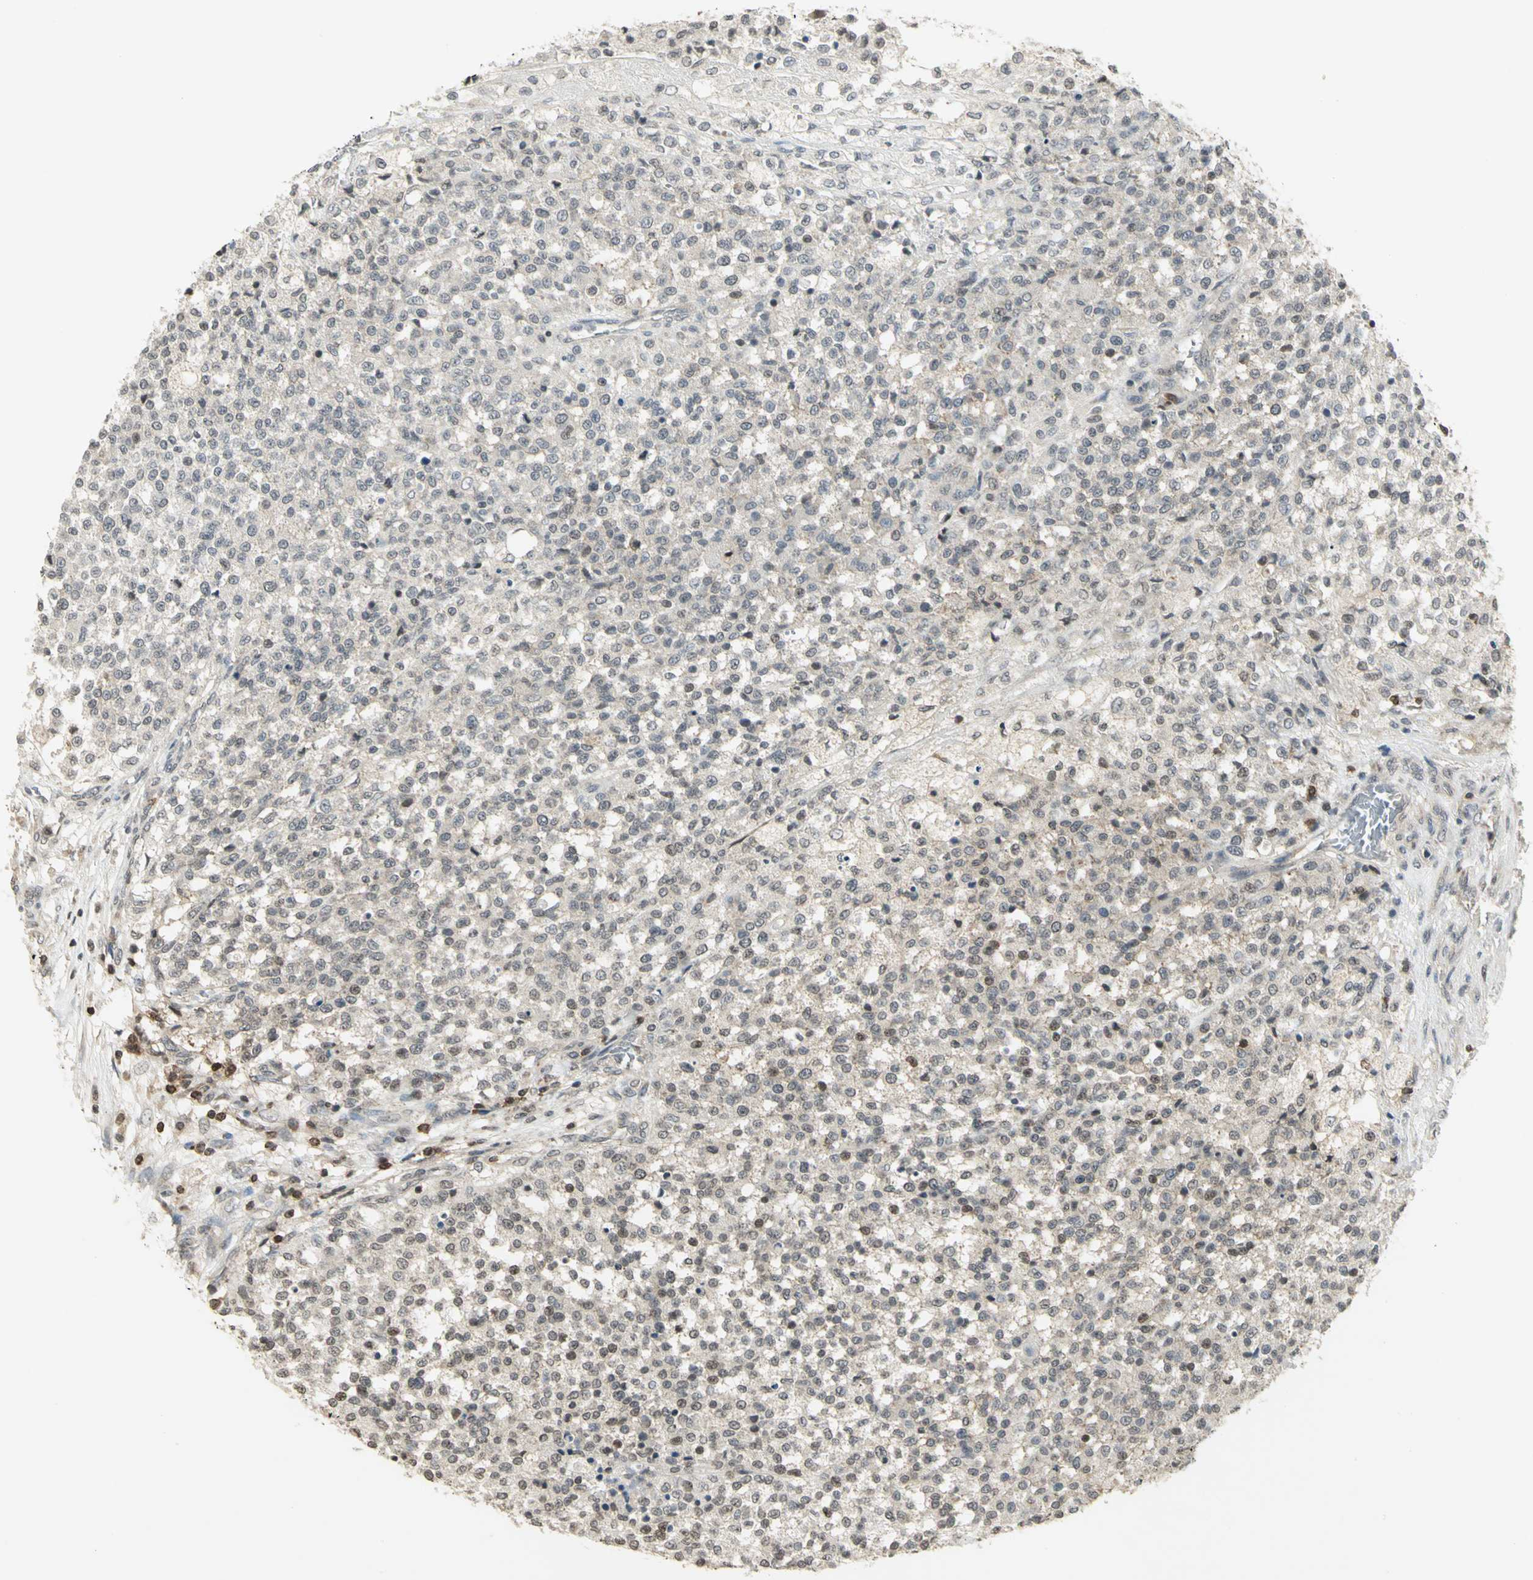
{"staining": {"intensity": "negative", "quantity": "none", "location": "none"}, "tissue": "testis cancer", "cell_type": "Tumor cells", "image_type": "cancer", "snomed": [{"axis": "morphology", "description": "Seminoma, NOS"}, {"axis": "topography", "description": "Testis"}], "caption": "Immunohistochemical staining of human testis cancer (seminoma) demonstrates no significant positivity in tumor cells.", "gene": "IL16", "patient": {"sex": "male", "age": 59}}